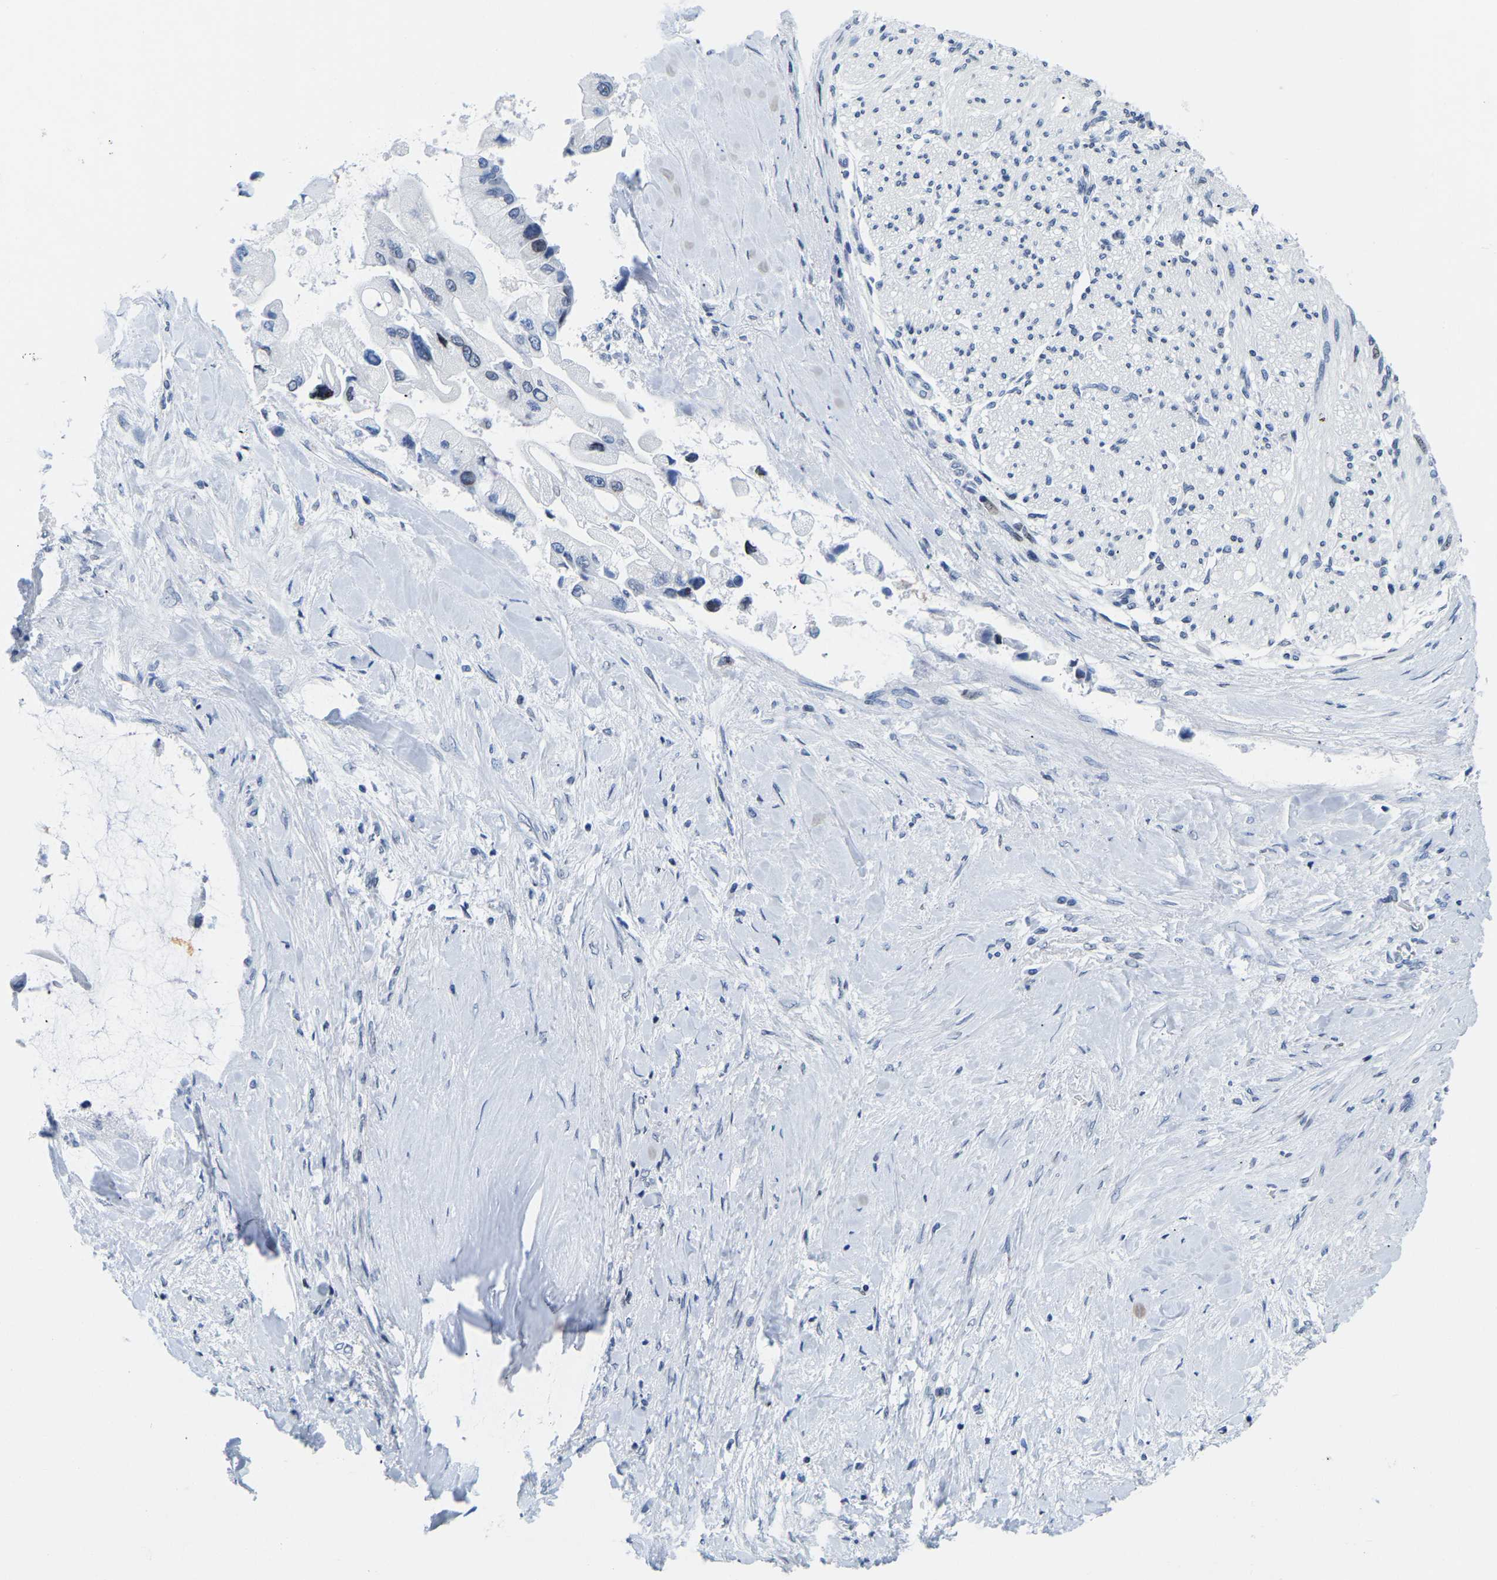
{"staining": {"intensity": "negative", "quantity": "none", "location": "none"}, "tissue": "liver cancer", "cell_type": "Tumor cells", "image_type": "cancer", "snomed": [{"axis": "morphology", "description": "Cholangiocarcinoma"}, {"axis": "topography", "description": "Liver"}], "caption": "Immunohistochemical staining of human liver cancer shows no significant staining in tumor cells.", "gene": "UPK3A", "patient": {"sex": "male", "age": 50}}